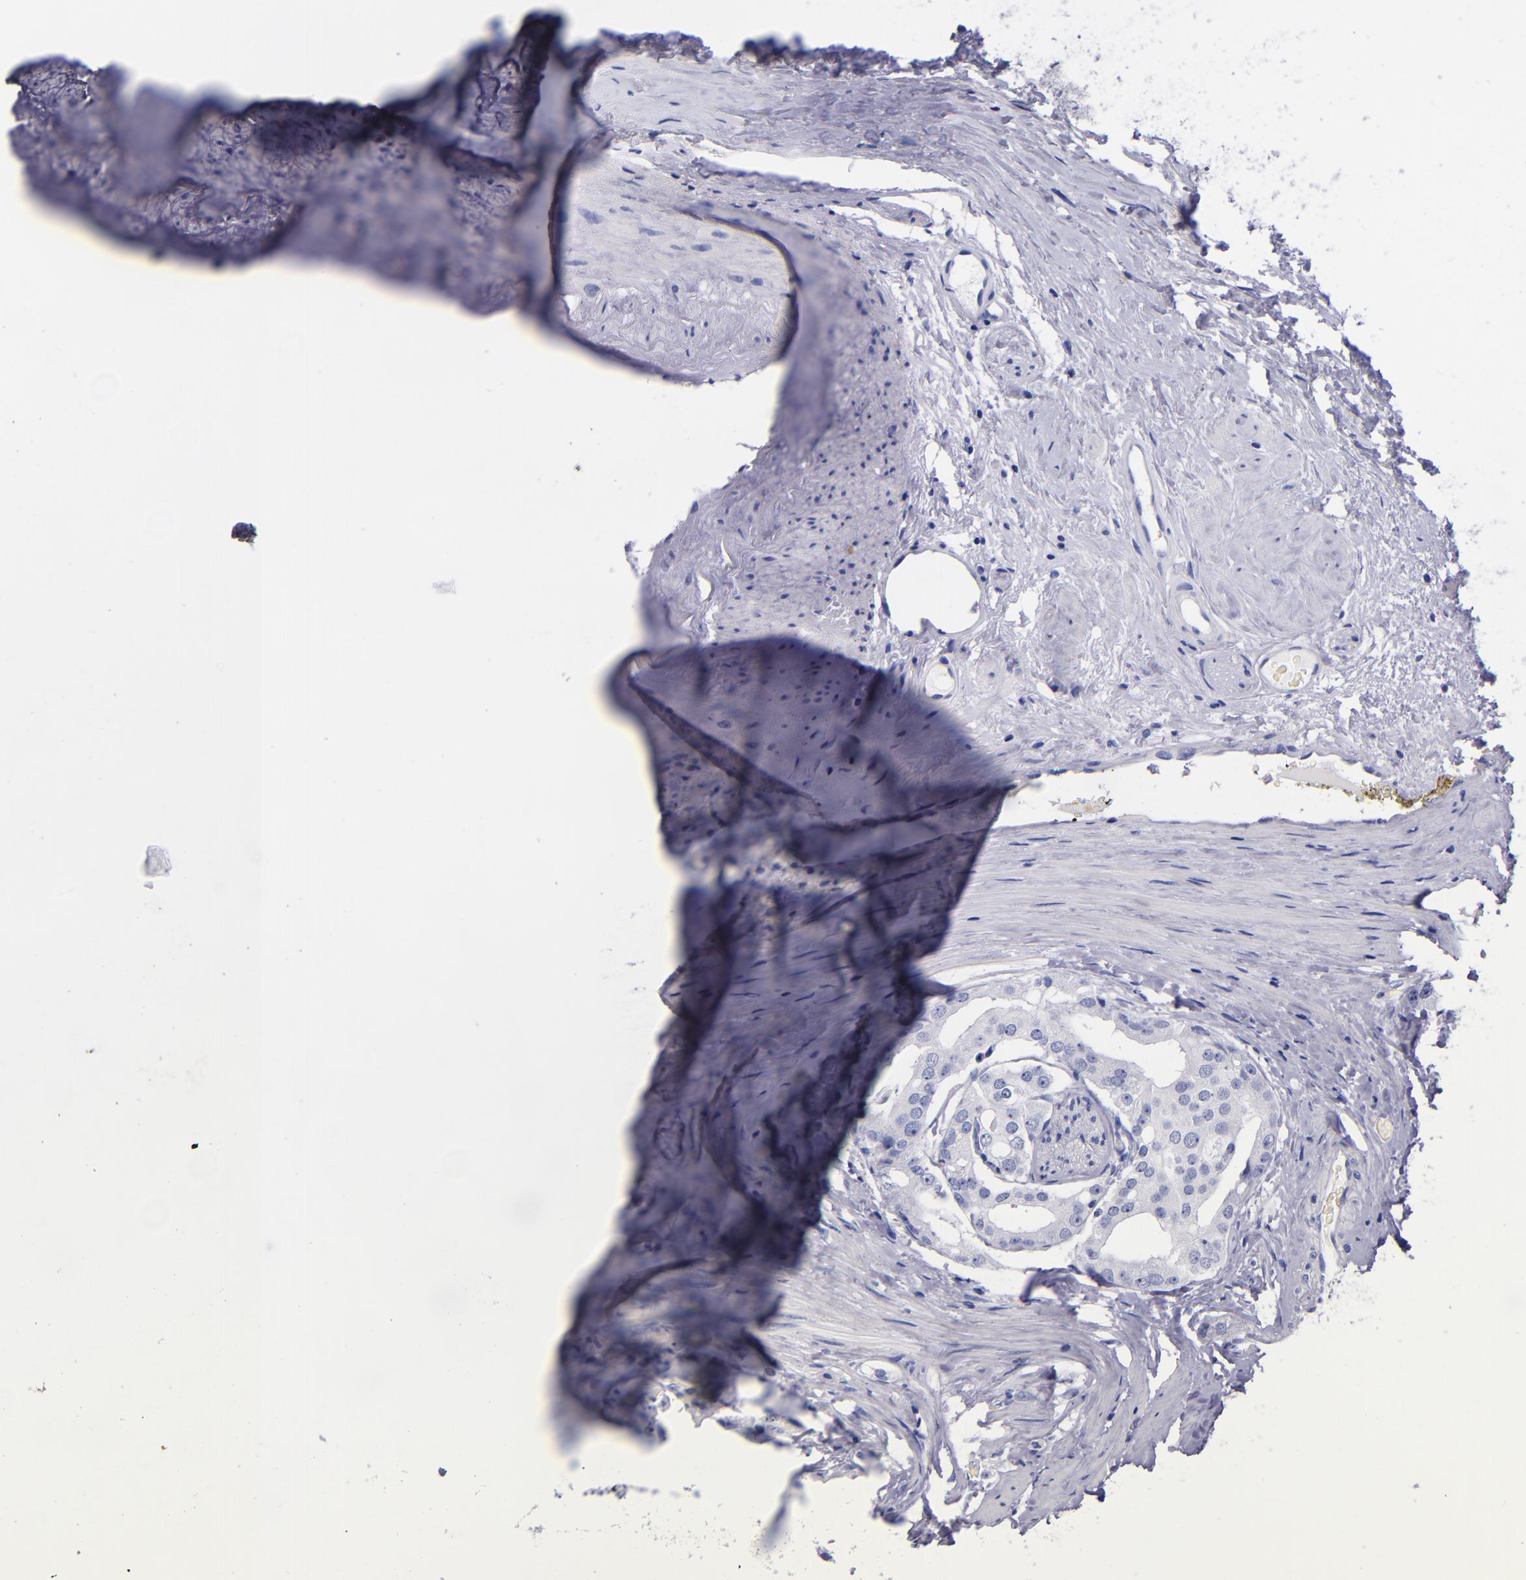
{"staining": {"intensity": "negative", "quantity": "none", "location": "none"}, "tissue": "prostate cancer", "cell_type": "Tumor cells", "image_type": "cancer", "snomed": [{"axis": "morphology", "description": "Adenocarcinoma, High grade"}, {"axis": "topography", "description": "Prostate"}], "caption": "The immunohistochemistry photomicrograph has no significant expression in tumor cells of prostate cancer tissue.", "gene": "SV2A", "patient": {"sex": "male", "age": 68}}